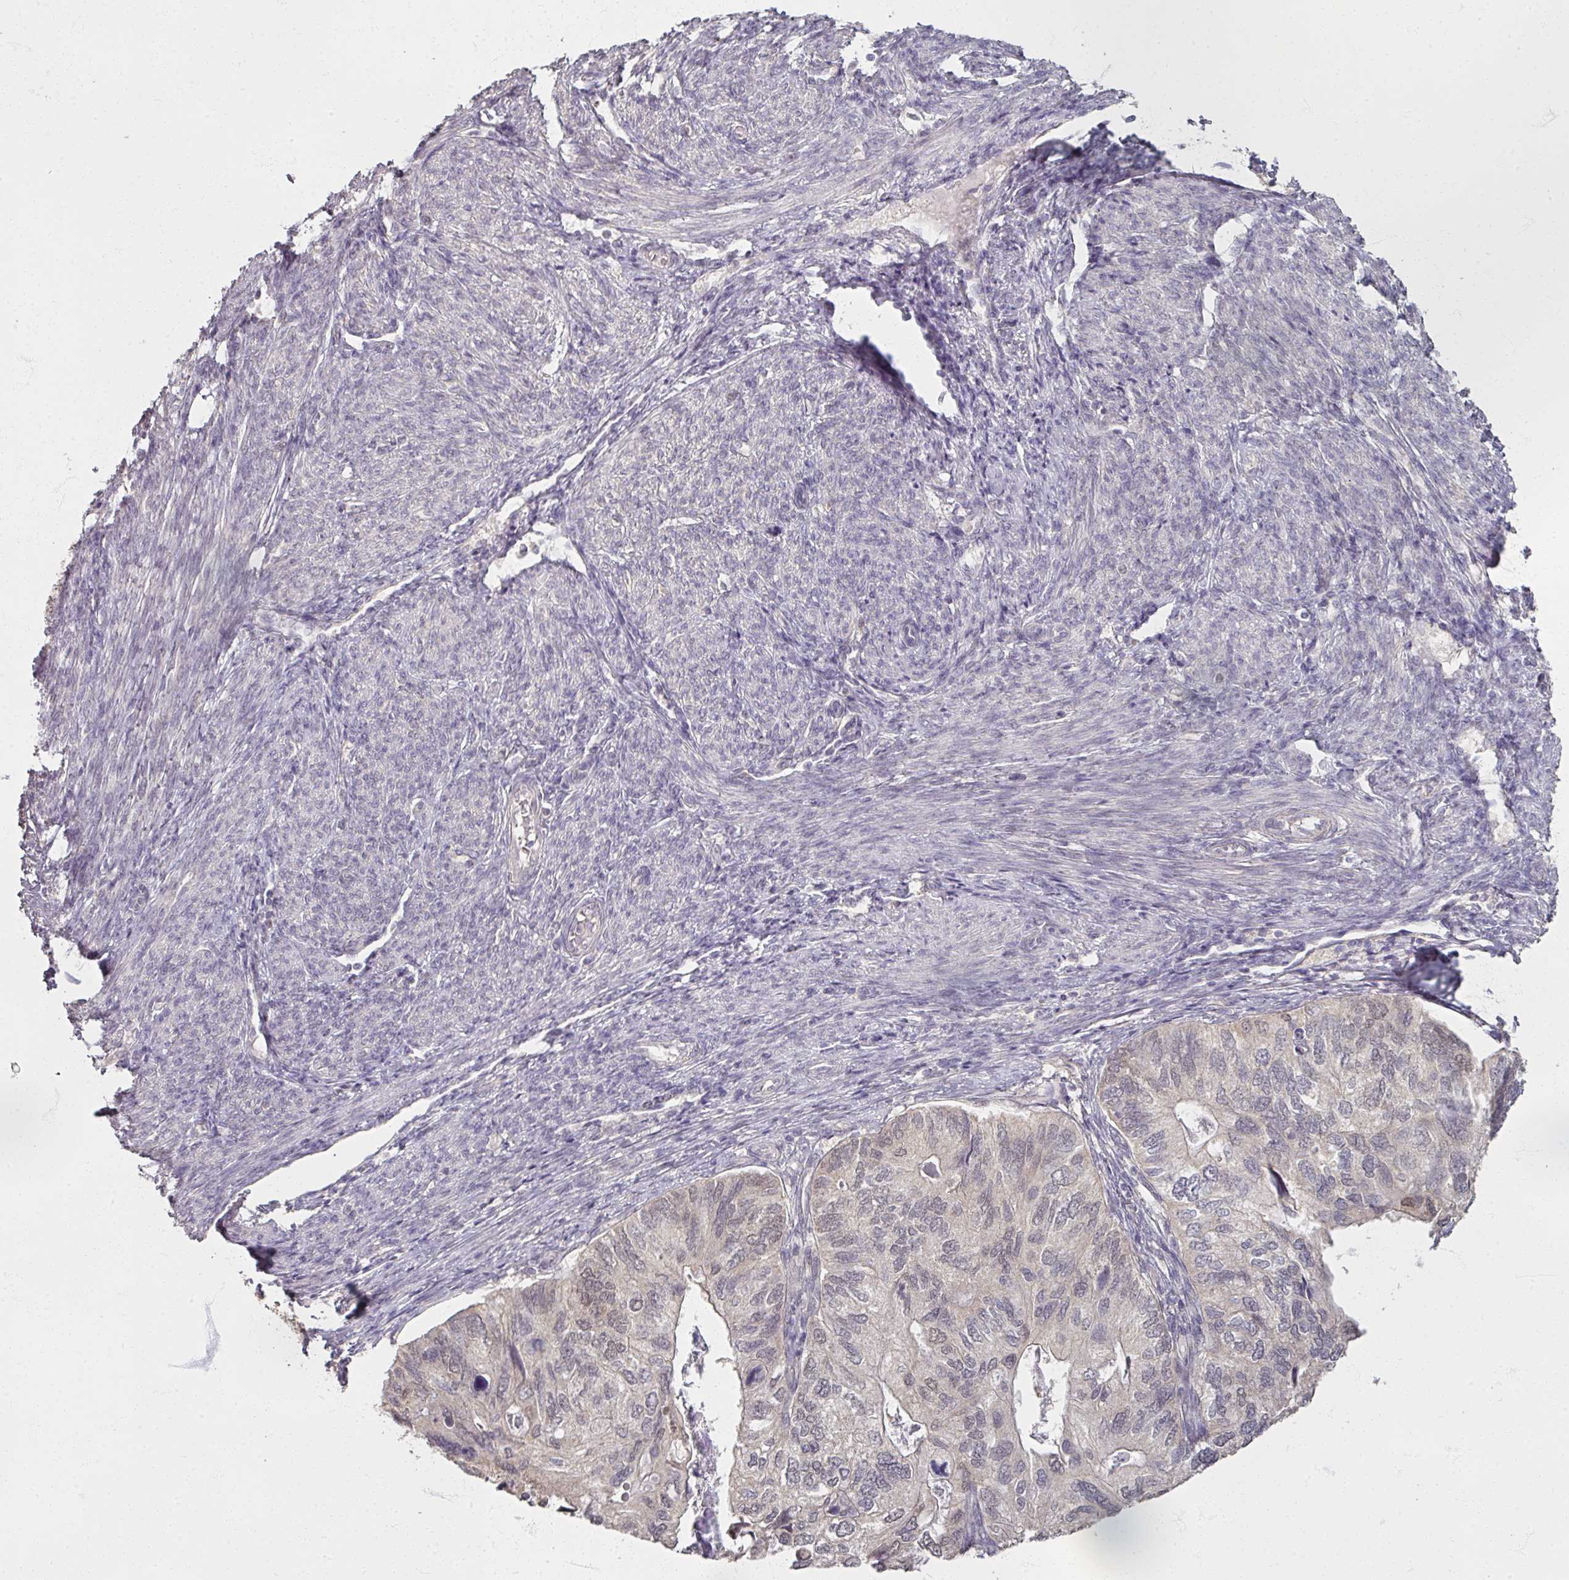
{"staining": {"intensity": "negative", "quantity": "none", "location": "none"}, "tissue": "endometrial cancer", "cell_type": "Tumor cells", "image_type": "cancer", "snomed": [{"axis": "morphology", "description": "Carcinoma, NOS"}, {"axis": "topography", "description": "Uterus"}], "caption": "This is a image of immunohistochemistry staining of carcinoma (endometrial), which shows no expression in tumor cells. The staining is performed using DAB brown chromogen with nuclei counter-stained in using hematoxylin.", "gene": "SOX11", "patient": {"sex": "female", "age": 76}}